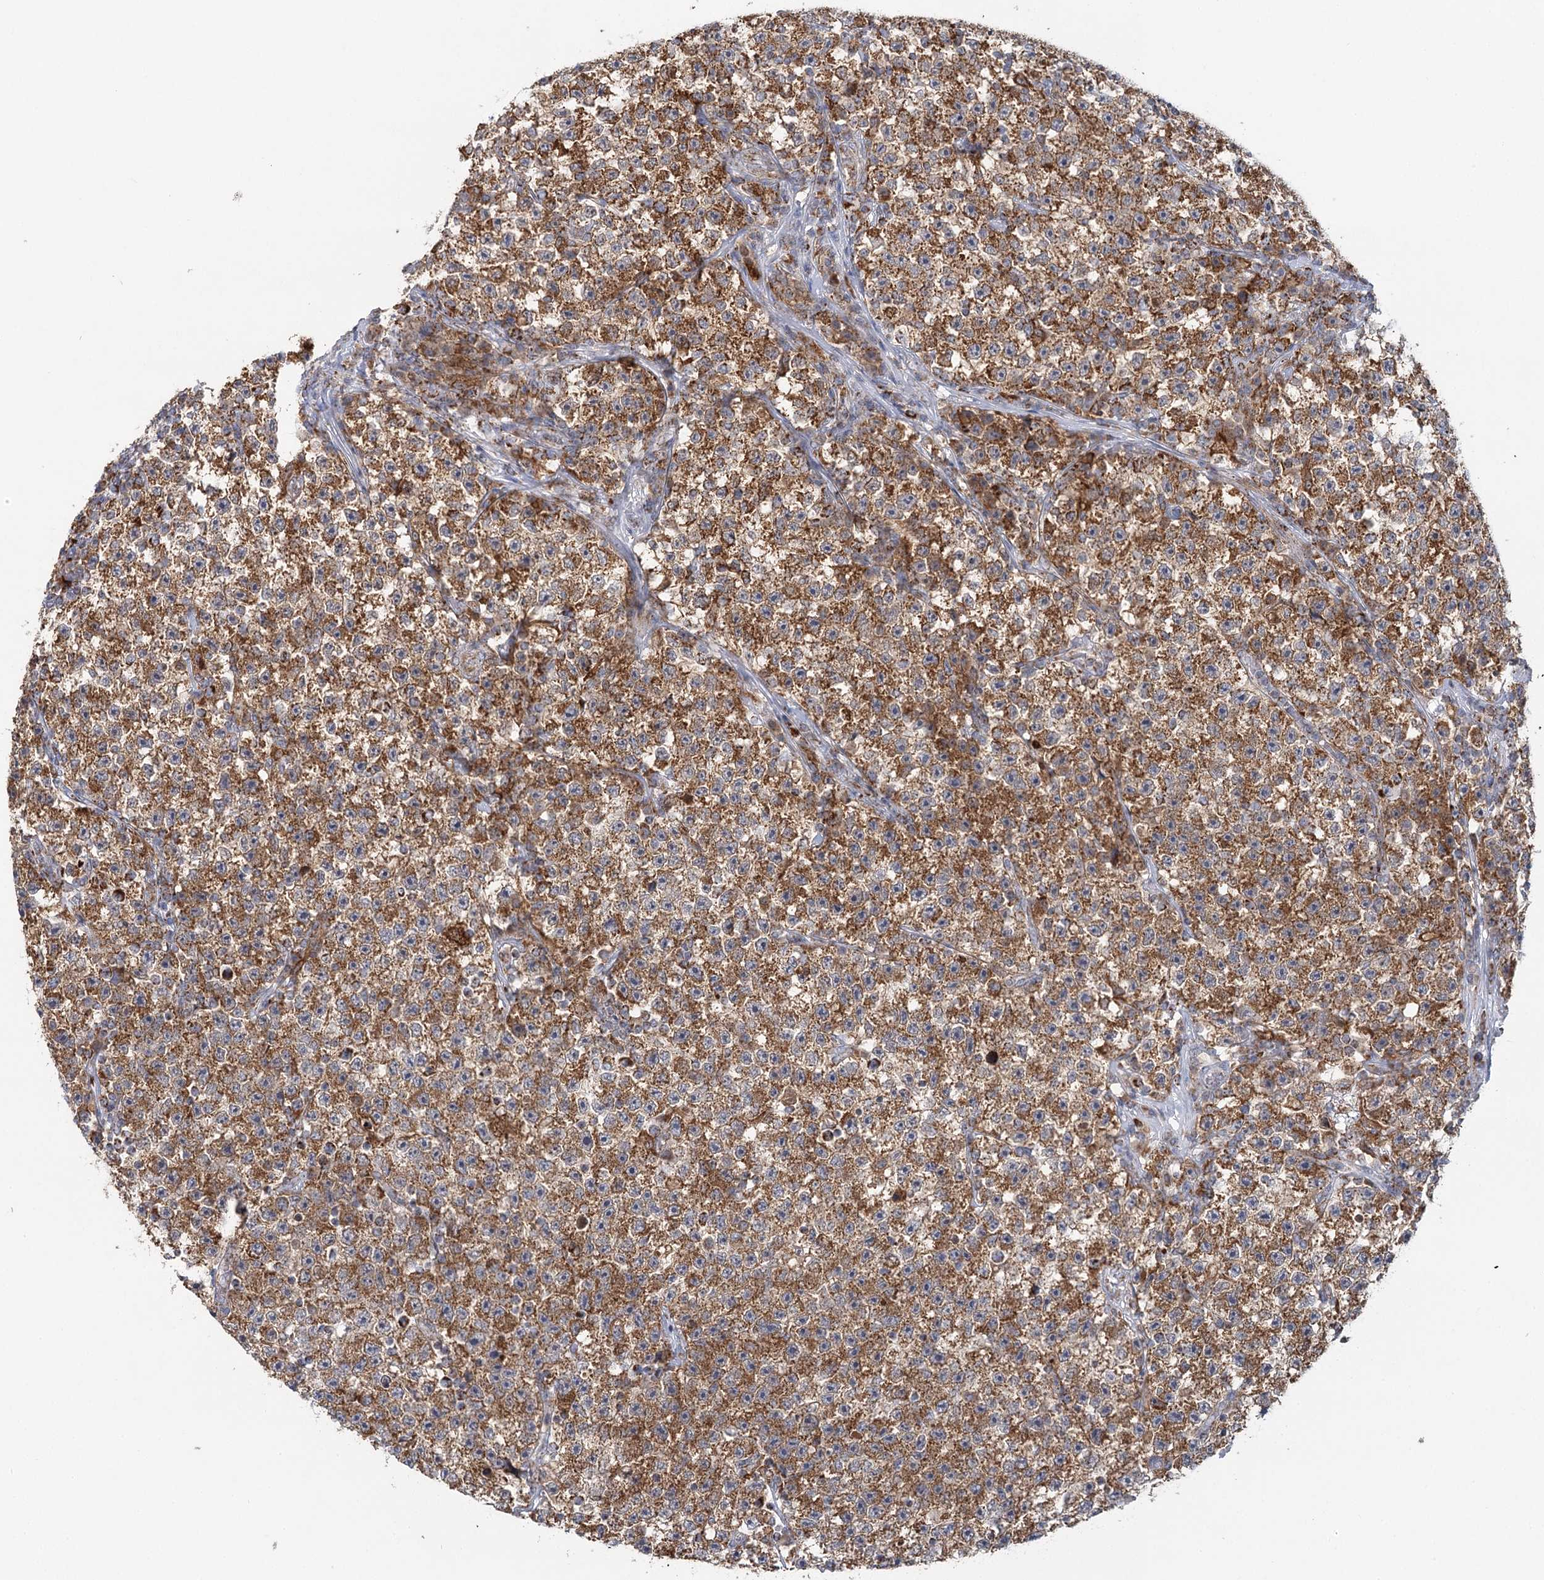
{"staining": {"intensity": "strong", "quantity": ">75%", "location": "cytoplasmic/membranous"}, "tissue": "testis cancer", "cell_type": "Tumor cells", "image_type": "cancer", "snomed": [{"axis": "morphology", "description": "Seminoma, NOS"}, {"axis": "topography", "description": "Testis"}], "caption": "This image shows seminoma (testis) stained with immunohistochemistry (IHC) to label a protein in brown. The cytoplasmic/membranous of tumor cells show strong positivity for the protein. Nuclei are counter-stained blue.", "gene": "TAS1R1", "patient": {"sex": "male", "age": 22}}